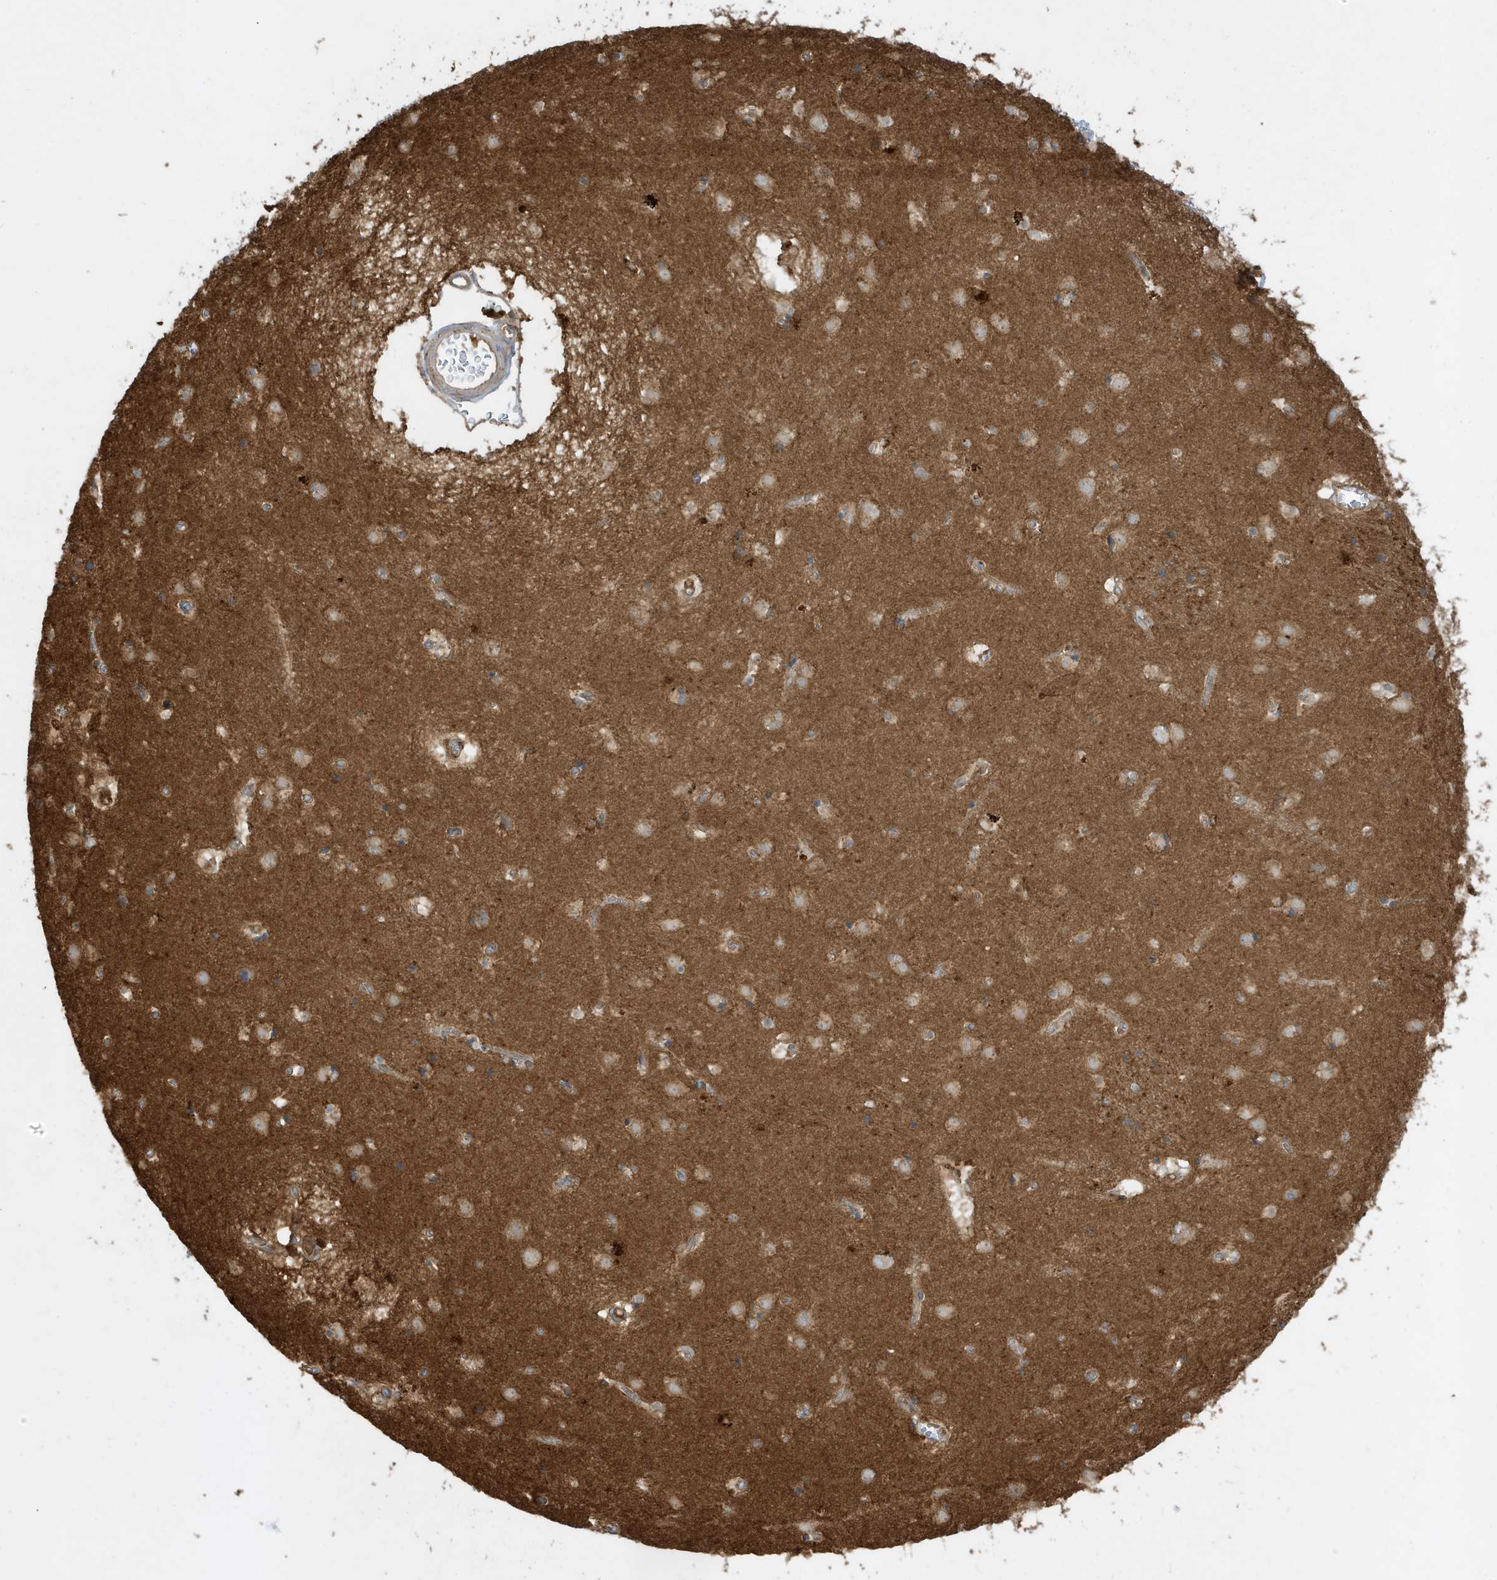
{"staining": {"intensity": "weak", "quantity": "25%-75%", "location": "cytoplasmic/membranous"}, "tissue": "caudate", "cell_type": "Glial cells", "image_type": "normal", "snomed": [{"axis": "morphology", "description": "Normal tissue, NOS"}, {"axis": "topography", "description": "Lateral ventricle wall"}], "caption": "A high-resolution histopathology image shows IHC staining of normal caudate, which reveals weak cytoplasmic/membranous positivity in about 25%-75% of glial cells.", "gene": "ABTB1", "patient": {"sex": "male", "age": 70}}